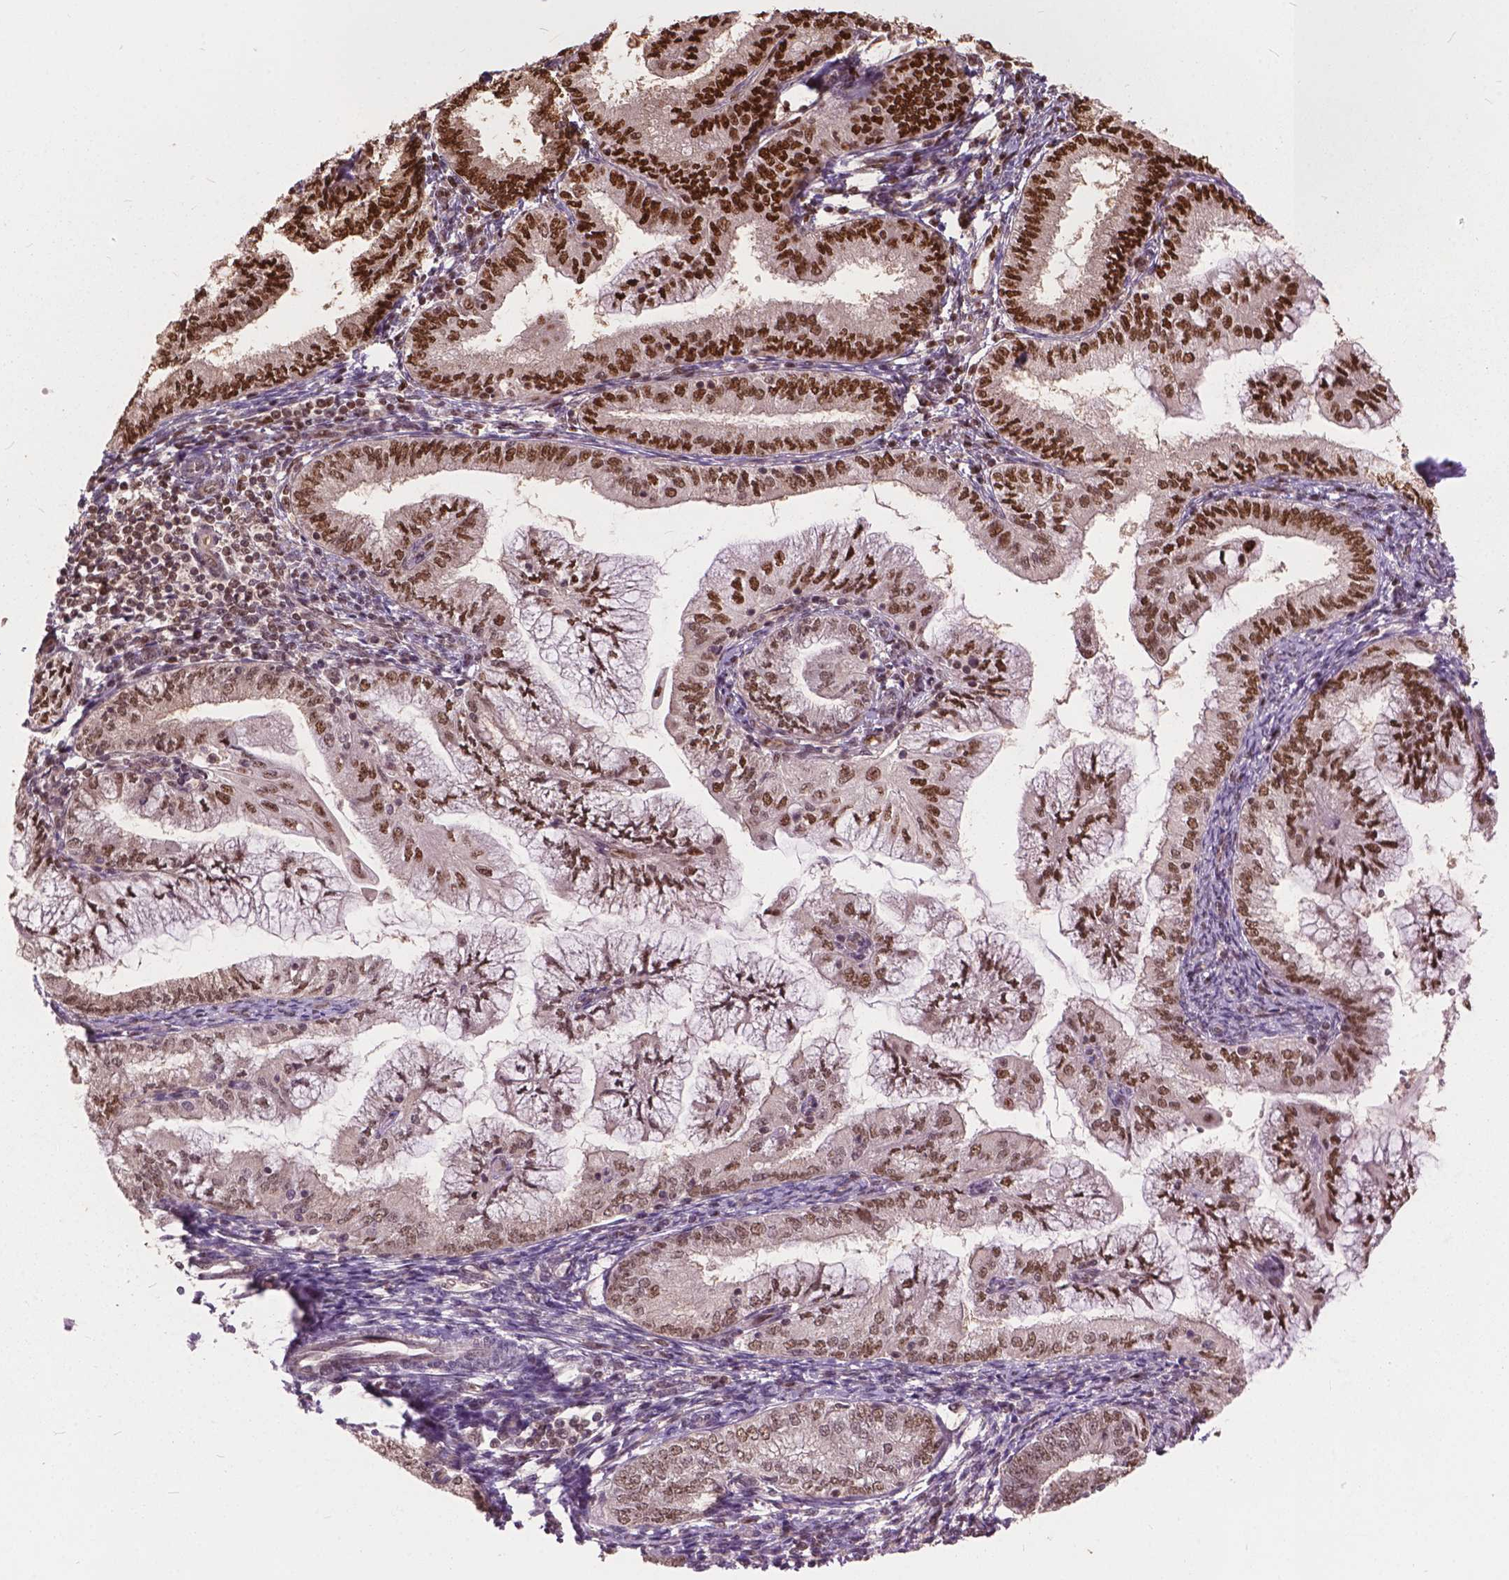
{"staining": {"intensity": "strong", "quantity": ">75%", "location": "nuclear"}, "tissue": "endometrial cancer", "cell_type": "Tumor cells", "image_type": "cancer", "snomed": [{"axis": "morphology", "description": "Adenocarcinoma, NOS"}, {"axis": "topography", "description": "Endometrium"}], "caption": "Endometrial adenocarcinoma was stained to show a protein in brown. There is high levels of strong nuclear expression in about >75% of tumor cells. (Brightfield microscopy of DAB IHC at high magnification).", "gene": "ANP32B", "patient": {"sex": "female", "age": 55}}